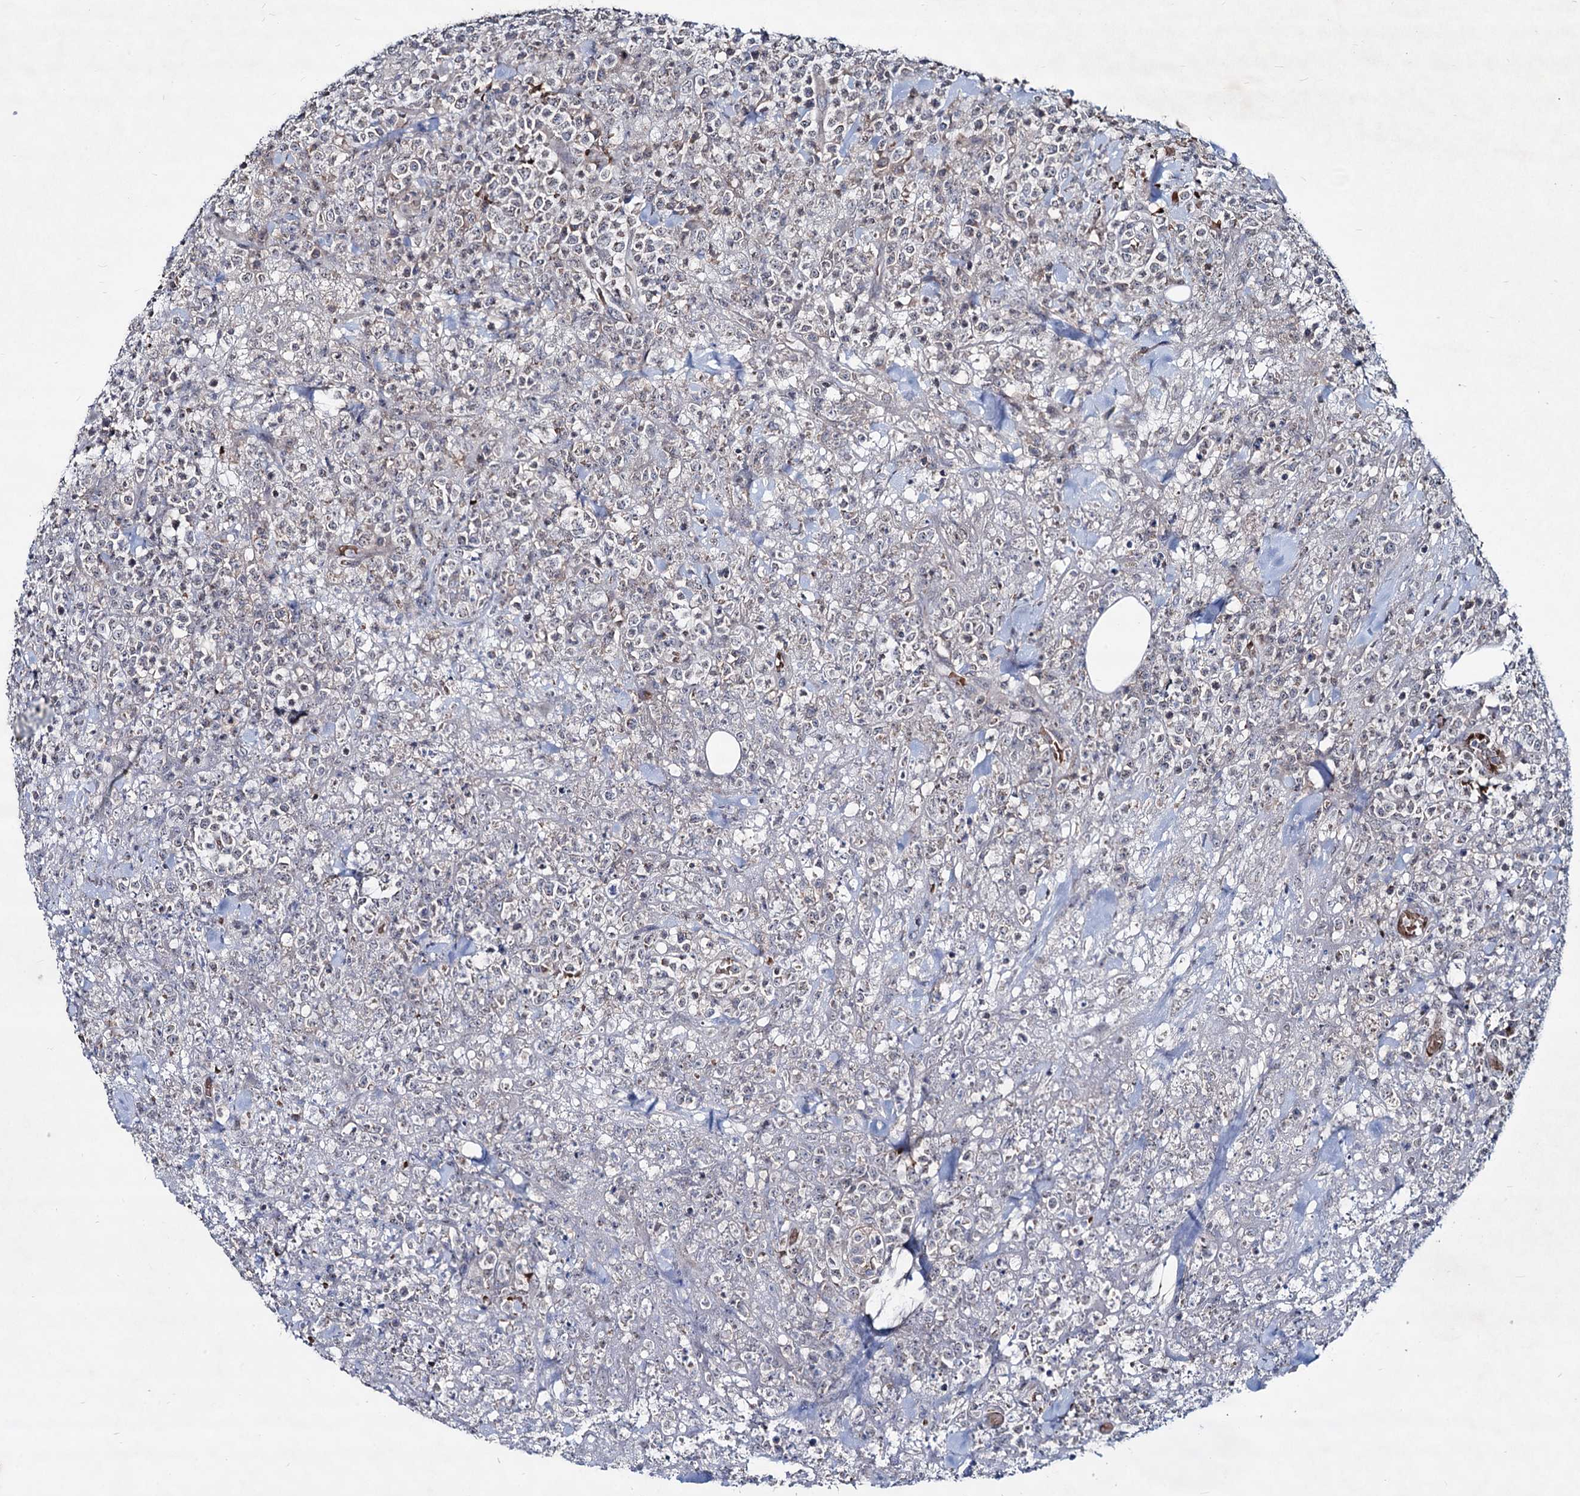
{"staining": {"intensity": "negative", "quantity": "none", "location": "none"}, "tissue": "lymphoma", "cell_type": "Tumor cells", "image_type": "cancer", "snomed": [{"axis": "morphology", "description": "Malignant lymphoma, non-Hodgkin's type, High grade"}, {"axis": "topography", "description": "Colon"}], "caption": "An image of human high-grade malignant lymphoma, non-Hodgkin's type is negative for staining in tumor cells.", "gene": "RNF6", "patient": {"sex": "female", "age": 53}}